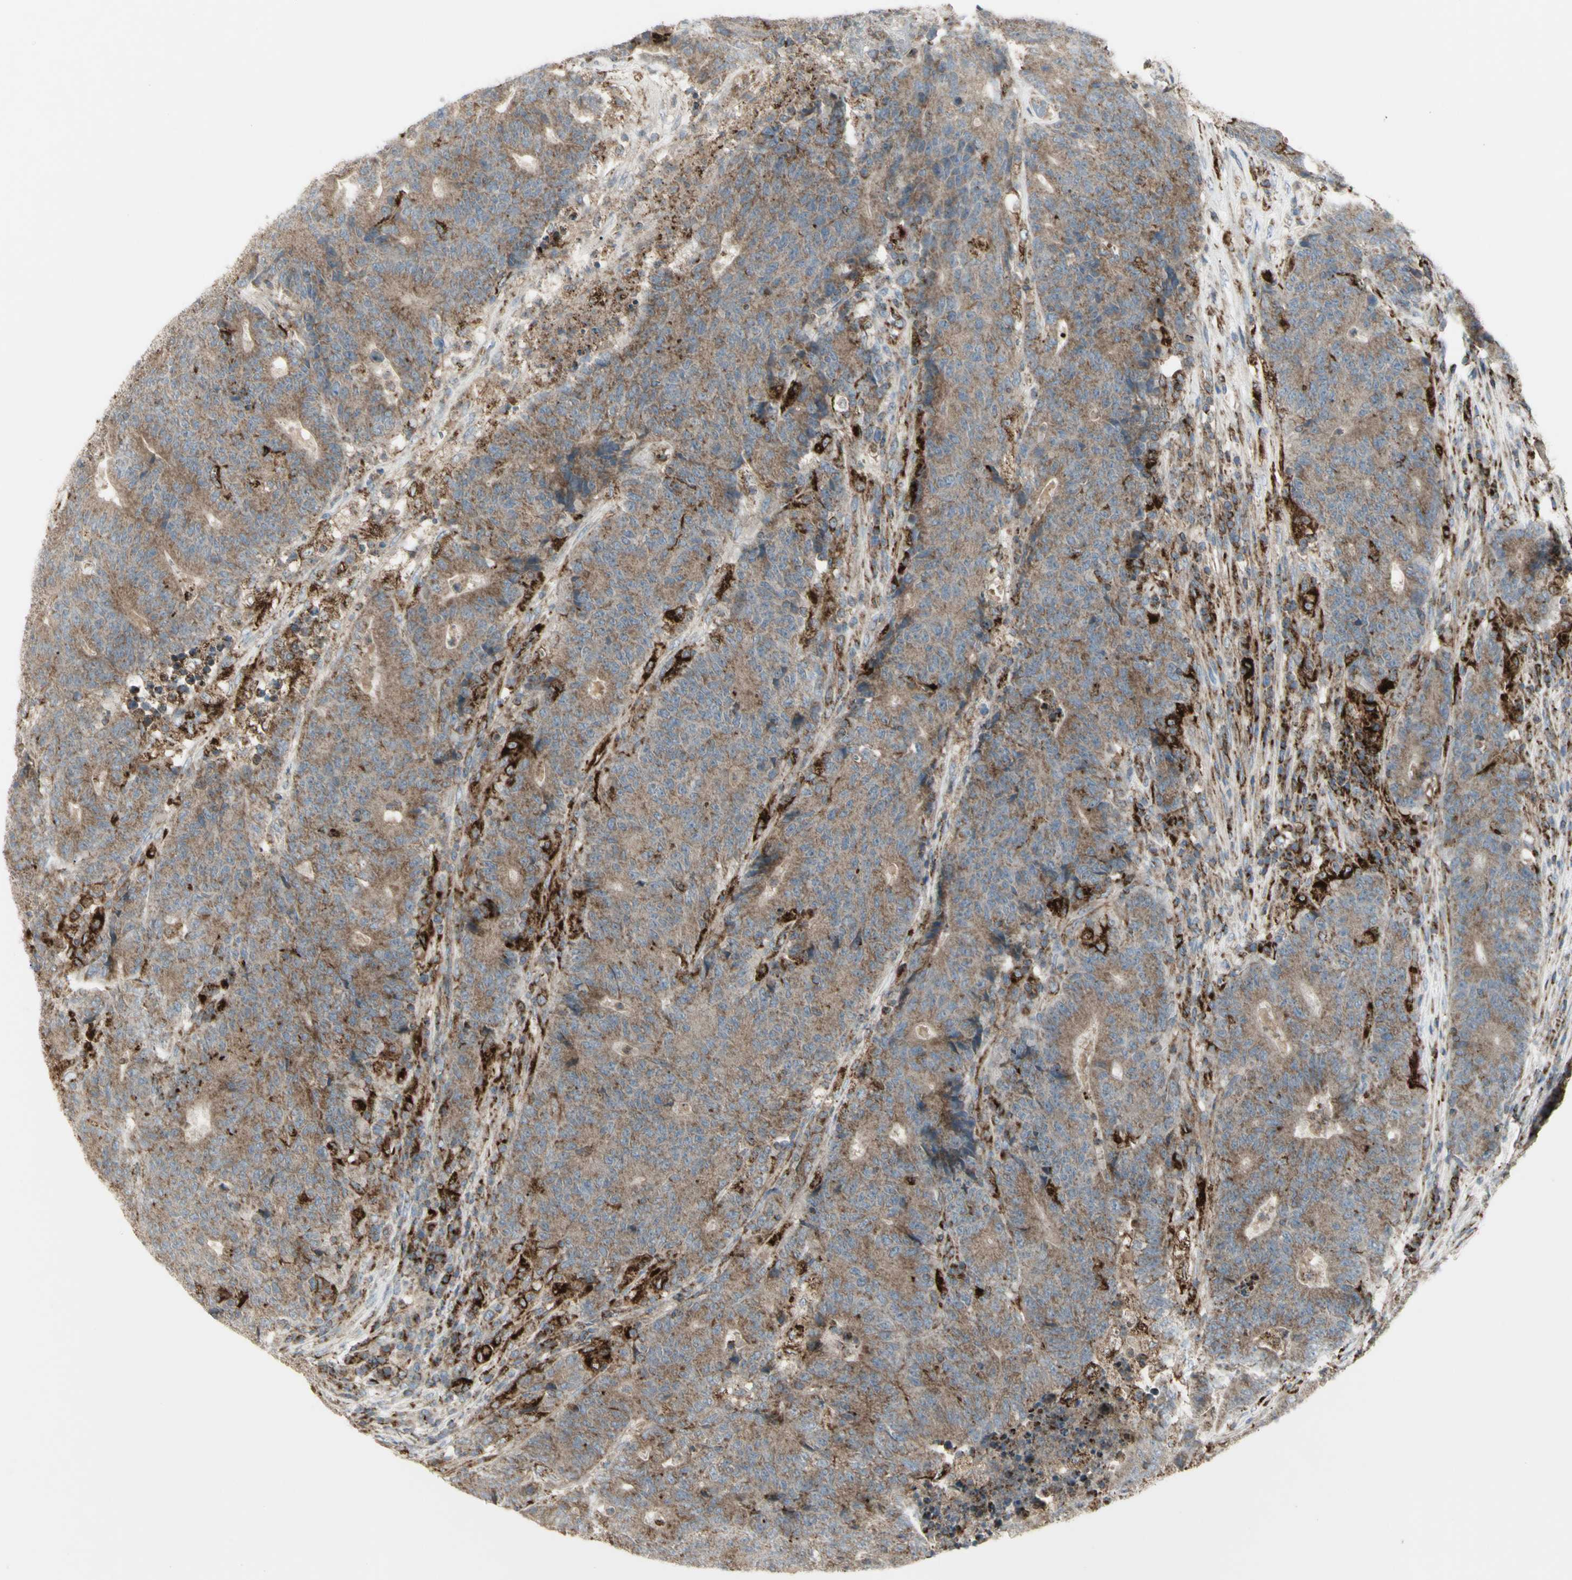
{"staining": {"intensity": "weak", "quantity": ">75%", "location": "cytoplasmic/membranous"}, "tissue": "colorectal cancer", "cell_type": "Tumor cells", "image_type": "cancer", "snomed": [{"axis": "morphology", "description": "Normal tissue, NOS"}, {"axis": "morphology", "description": "Adenocarcinoma, NOS"}, {"axis": "topography", "description": "Colon"}], "caption": "Protein staining displays weak cytoplasmic/membranous expression in about >75% of tumor cells in colorectal adenocarcinoma. The protein is shown in brown color, while the nuclei are stained blue.", "gene": "CYB5R1", "patient": {"sex": "female", "age": 75}}